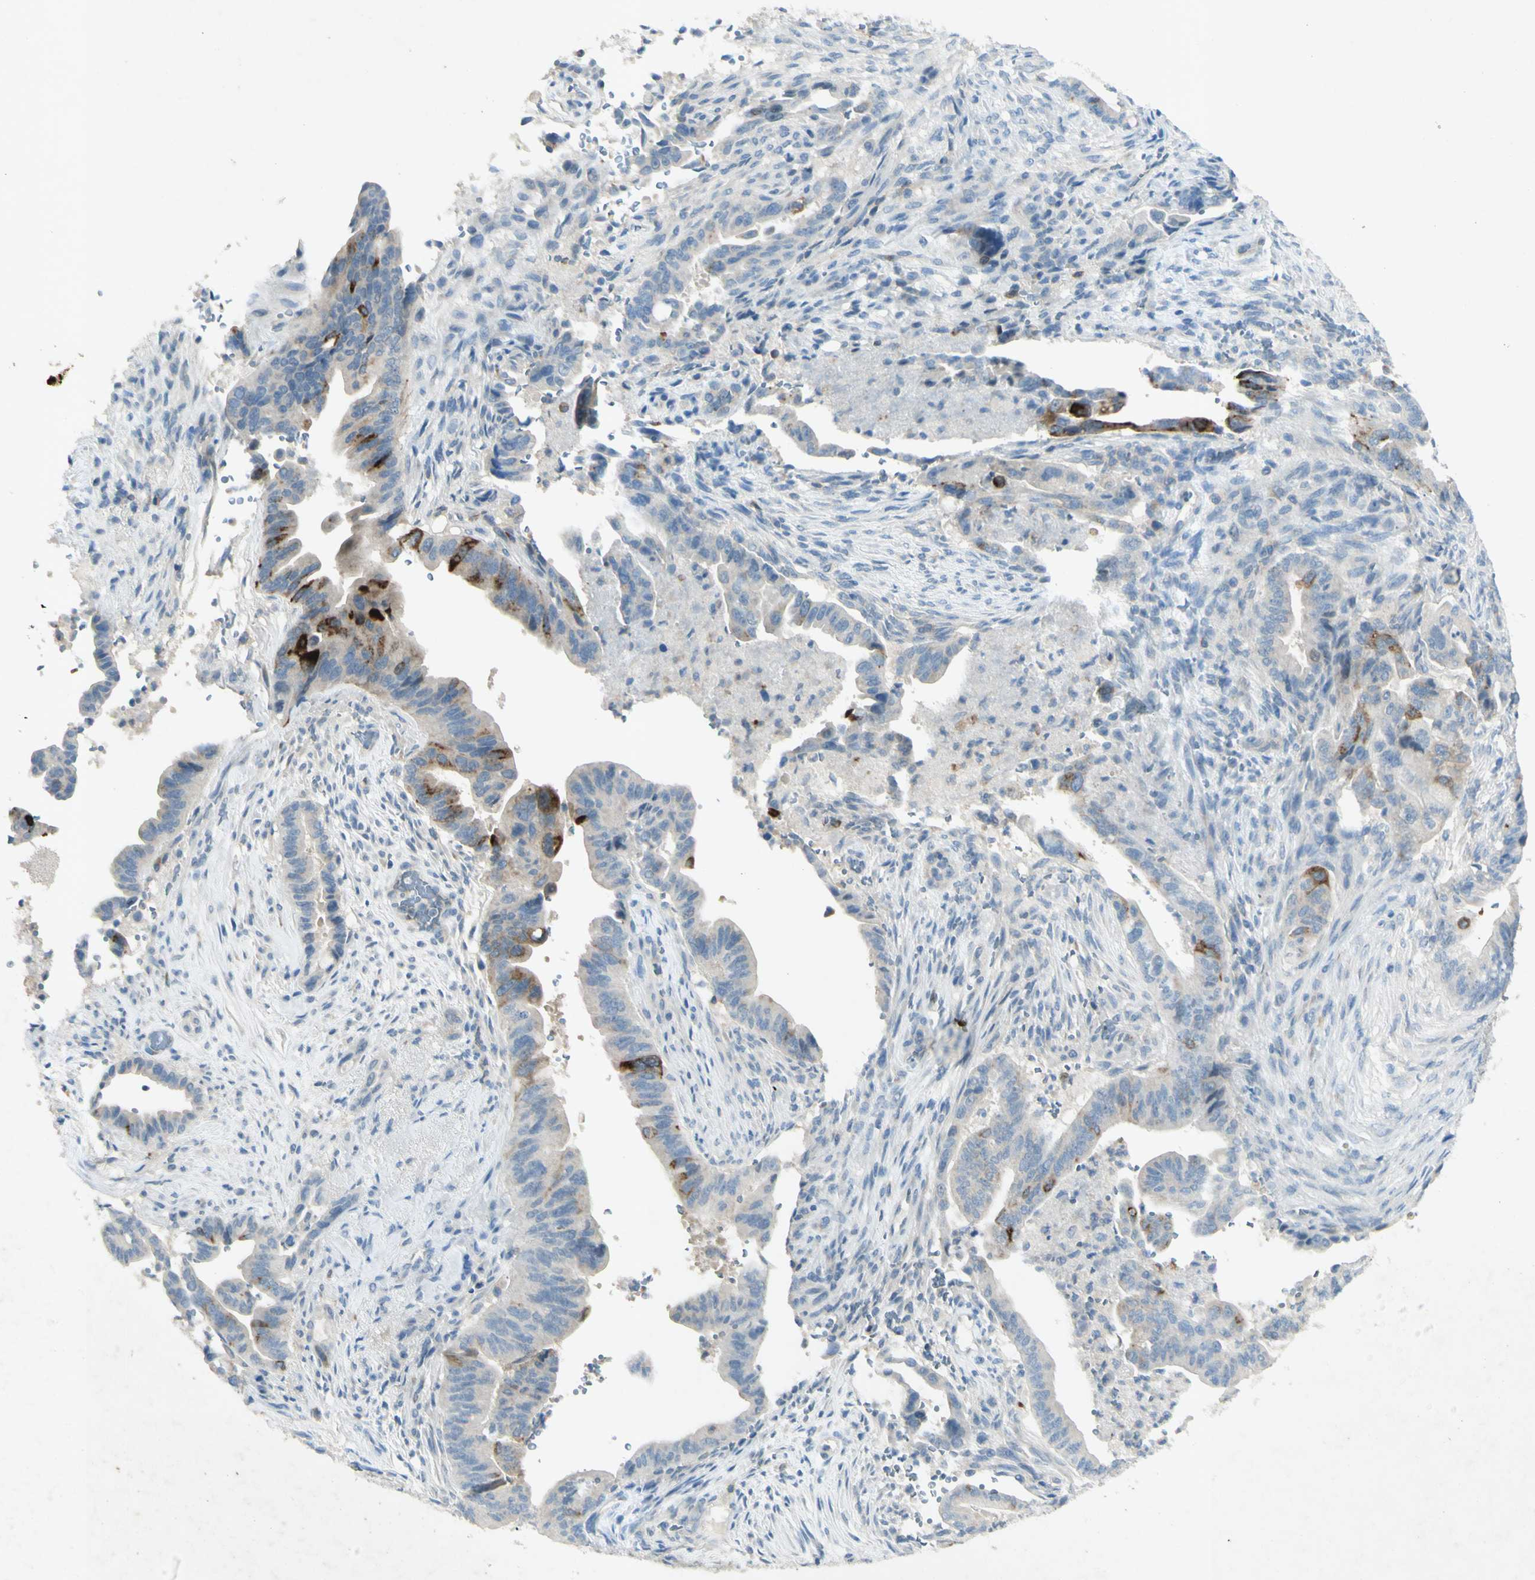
{"staining": {"intensity": "strong", "quantity": "<25%", "location": "cytoplasmic/membranous"}, "tissue": "pancreatic cancer", "cell_type": "Tumor cells", "image_type": "cancer", "snomed": [{"axis": "morphology", "description": "Adenocarcinoma, NOS"}, {"axis": "topography", "description": "Pancreas"}], "caption": "Protein expression by immunohistochemistry (IHC) reveals strong cytoplasmic/membranous expression in about <25% of tumor cells in pancreatic cancer (adenocarcinoma). (IHC, brightfield microscopy, high magnification).", "gene": "GDF15", "patient": {"sex": "male", "age": 70}}